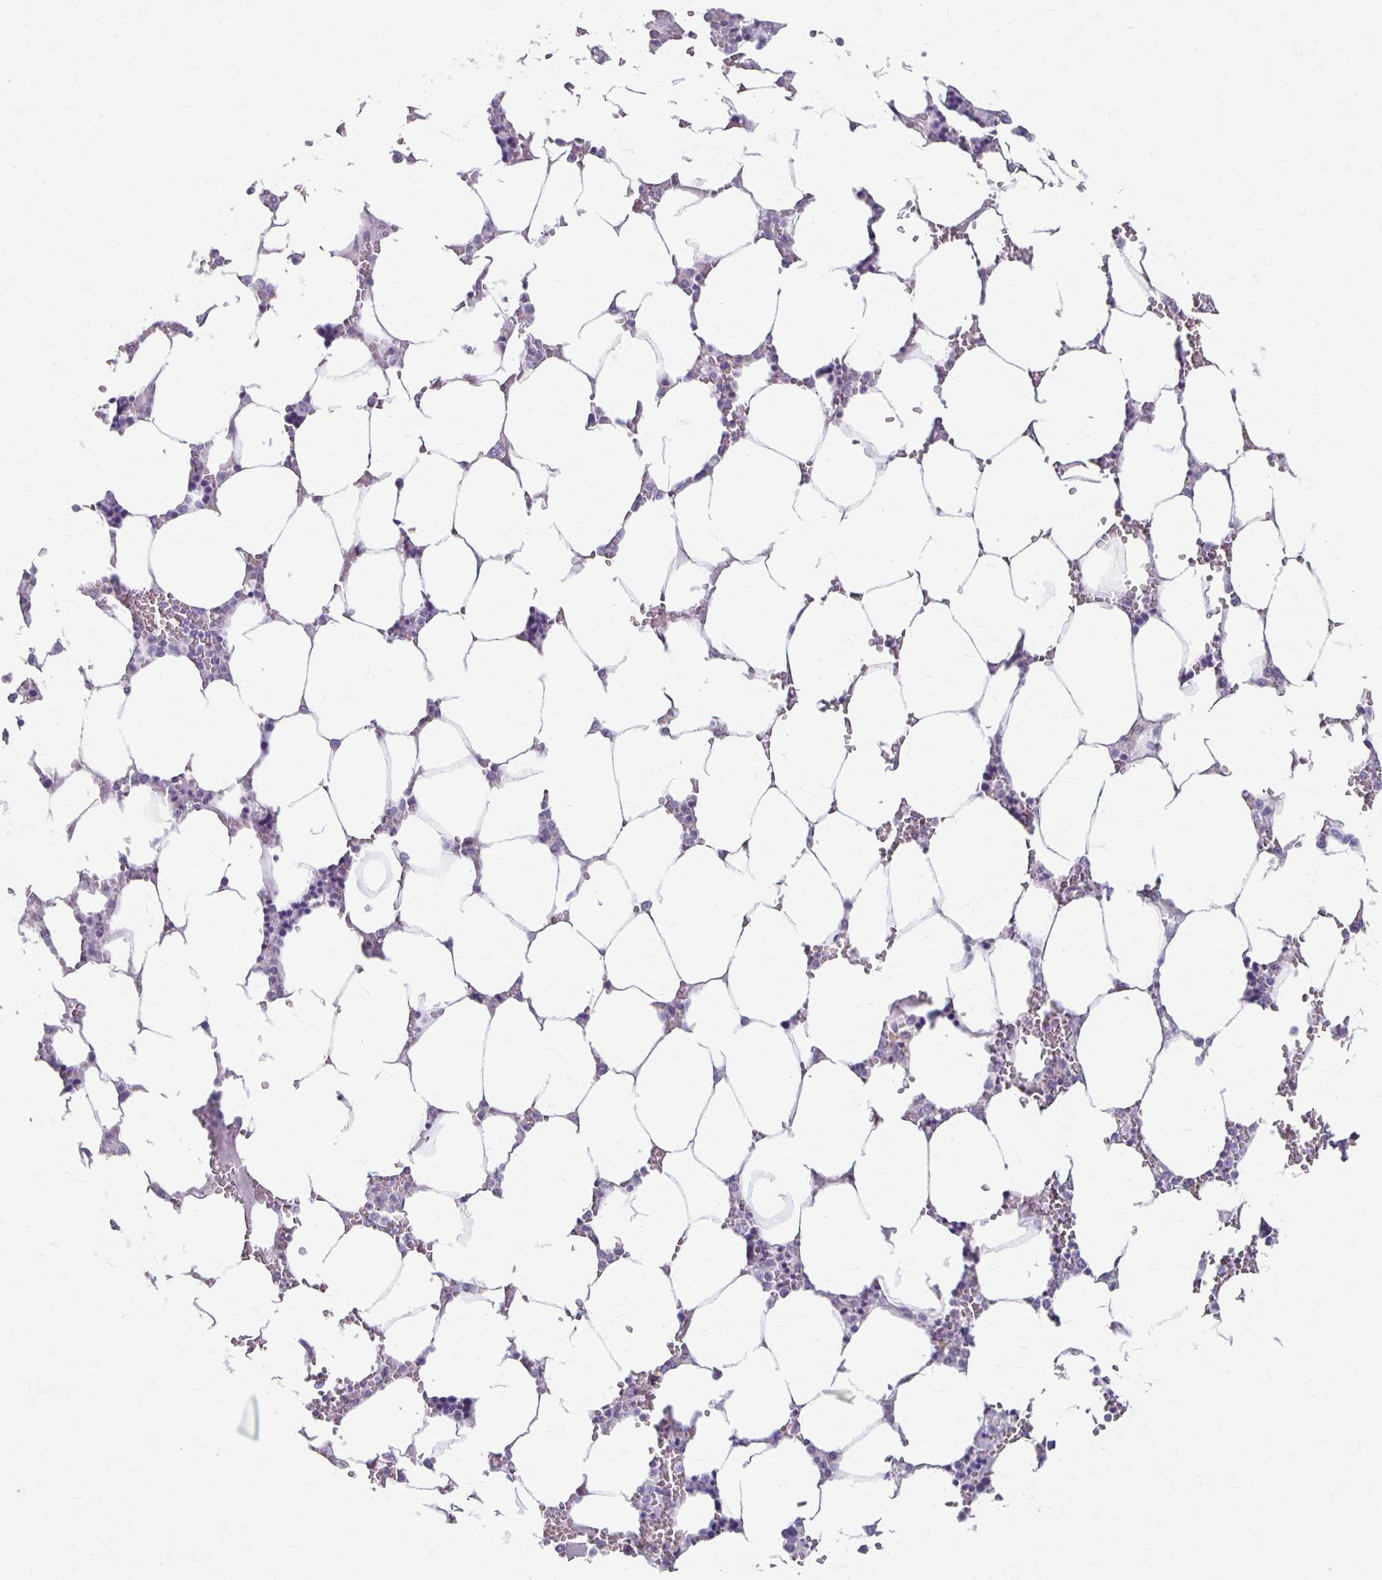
{"staining": {"intensity": "negative", "quantity": "none", "location": "none"}, "tissue": "bone marrow", "cell_type": "Hematopoietic cells", "image_type": "normal", "snomed": [{"axis": "morphology", "description": "Normal tissue, NOS"}, {"axis": "topography", "description": "Bone marrow"}], "caption": "The histopathology image demonstrates no significant staining in hematopoietic cells of bone marrow. (DAB (3,3'-diaminobenzidine) immunohistochemistry with hematoxylin counter stain).", "gene": "PPP1R3E", "patient": {"sex": "male", "age": 64}}